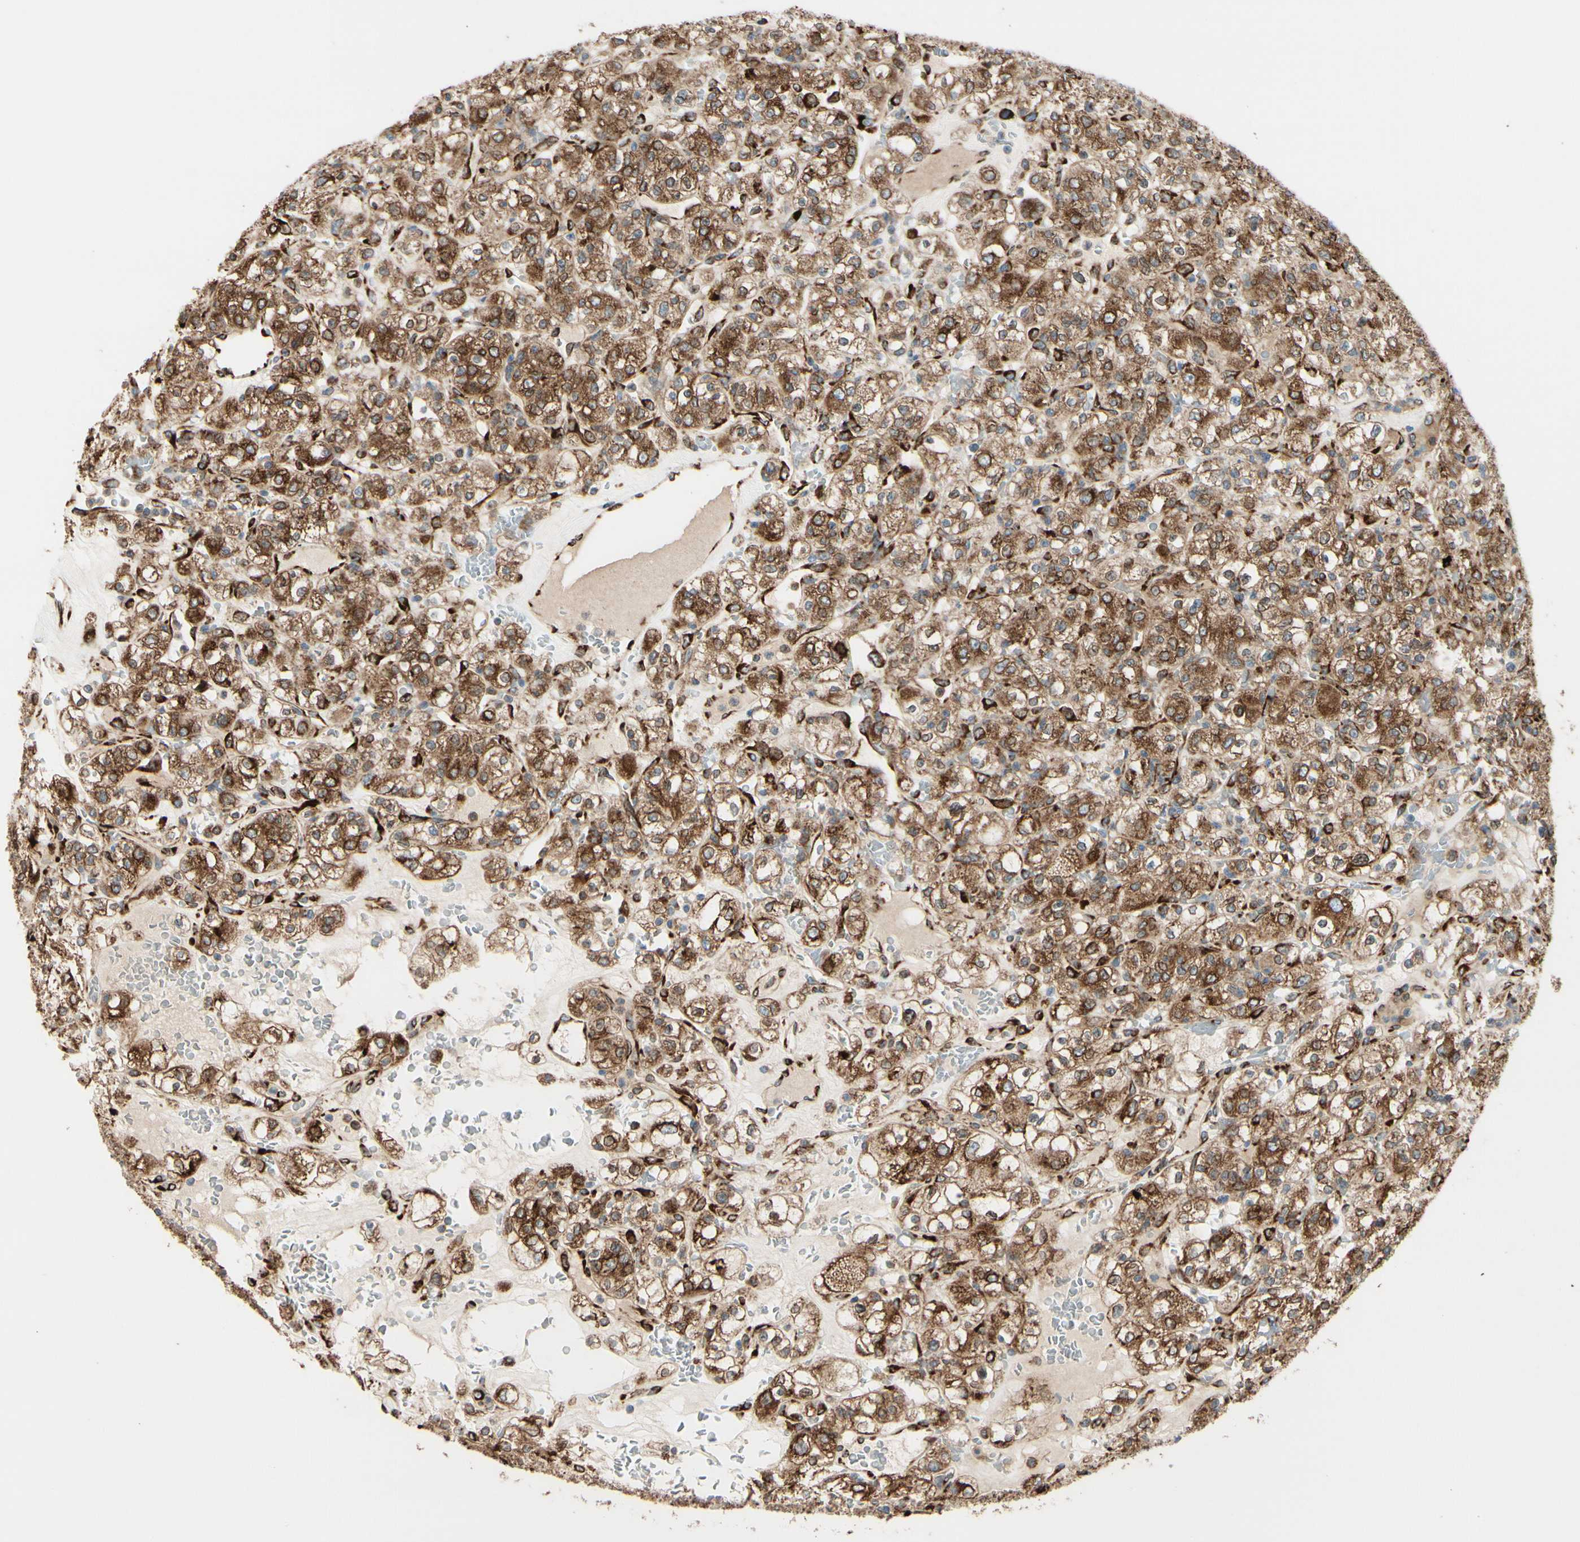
{"staining": {"intensity": "strong", "quantity": ">75%", "location": "cytoplasmic/membranous"}, "tissue": "renal cancer", "cell_type": "Tumor cells", "image_type": "cancer", "snomed": [{"axis": "morphology", "description": "Normal tissue, NOS"}, {"axis": "morphology", "description": "Adenocarcinoma, NOS"}, {"axis": "topography", "description": "Kidney"}], "caption": "Renal cancer (adenocarcinoma) stained with immunohistochemistry (IHC) shows strong cytoplasmic/membranous expression in approximately >75% of tumor cells. (DAB = brown stain, brightfield microscopy at high magnification).", "gene": "RRBP1", "patient": {"sex": "female", "age": 72}}